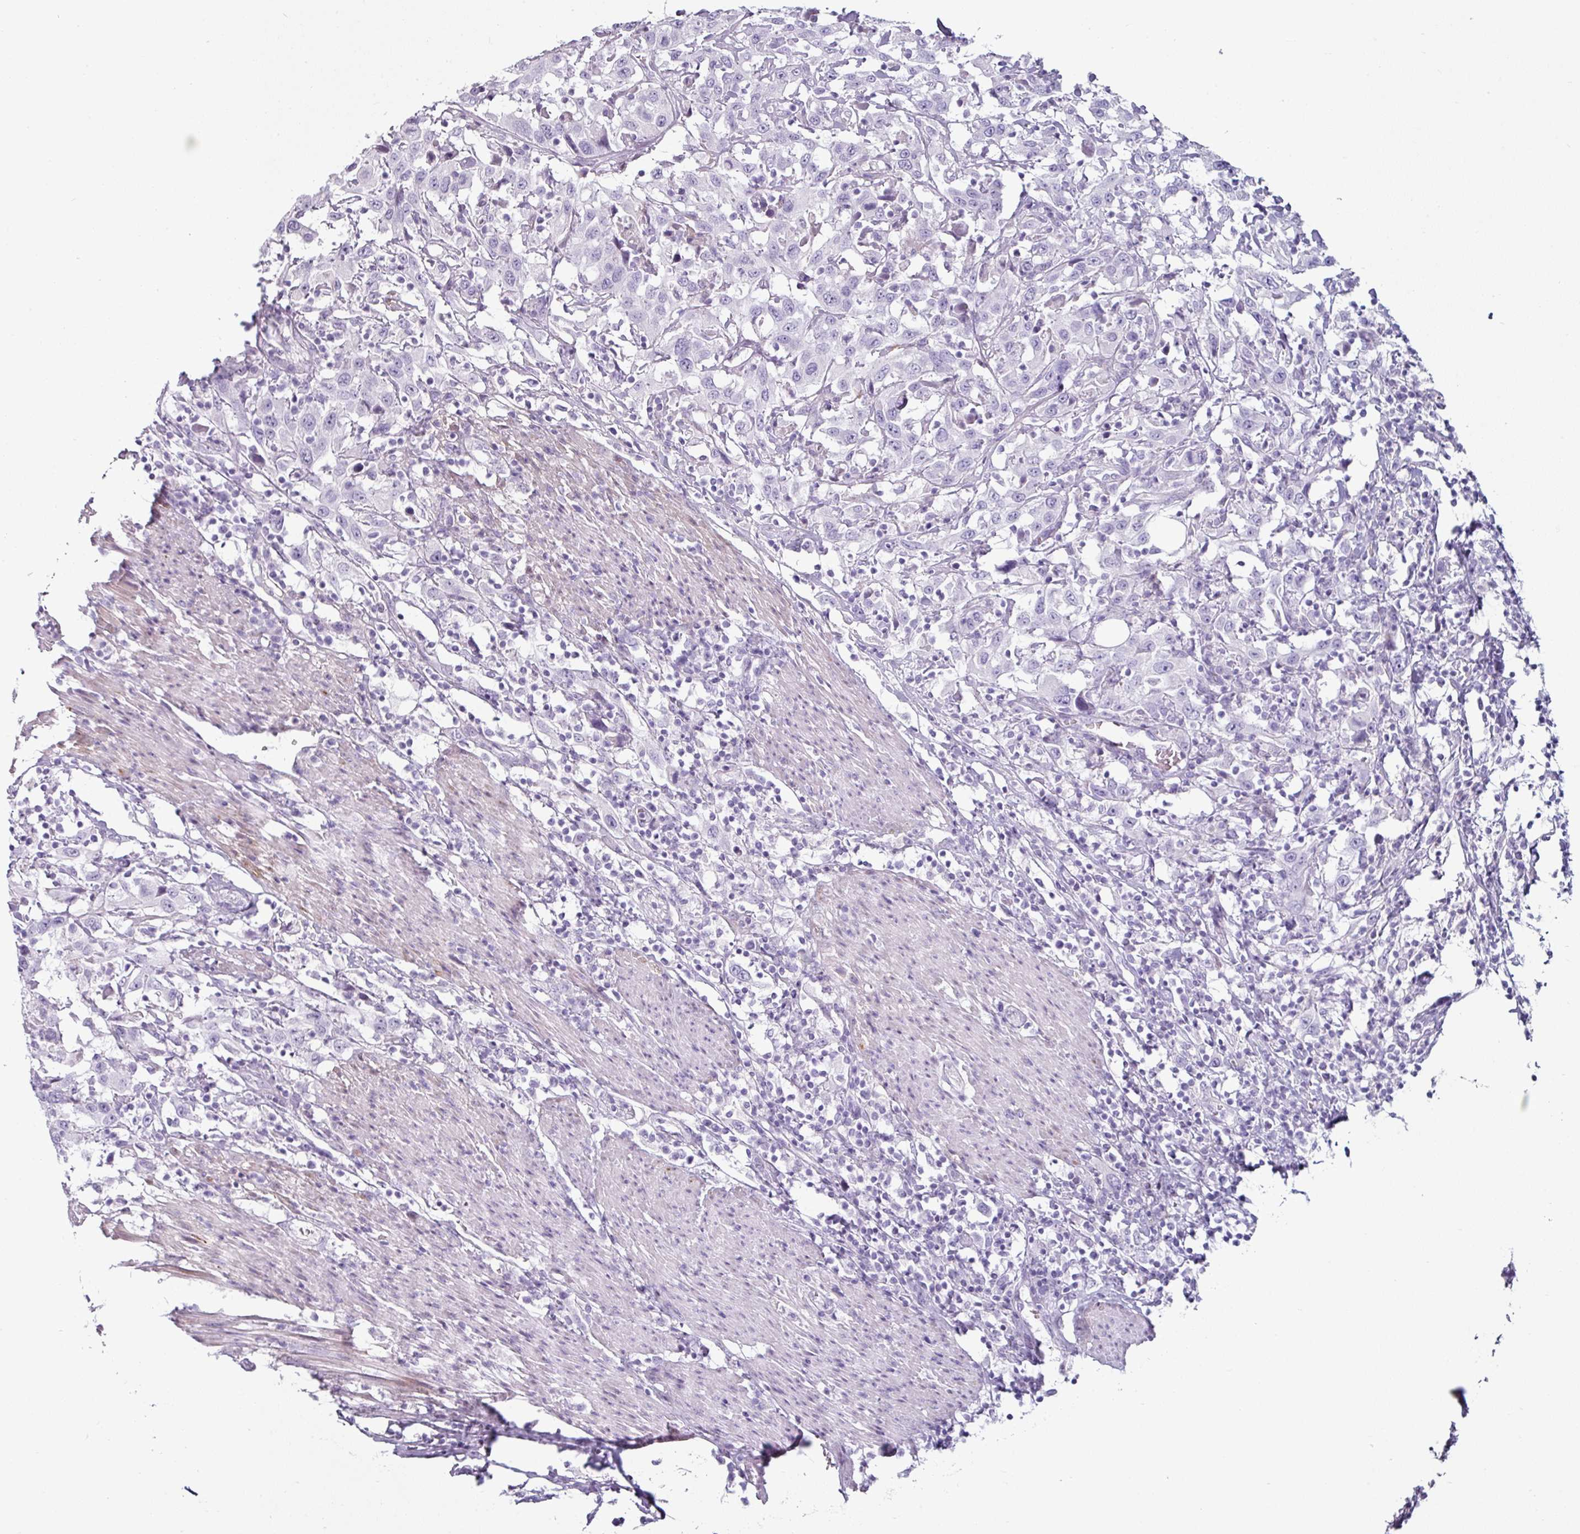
{"staining": {"intensity": "negative", "quantity": "none", "location": "none"}, "tissue": "urothelial cancer", "cell_type": "Tumor cells", "image_type": "cancer", "snomed": [{"axis": "morphology", "description": "Urothelial carcinoma, High grade"}, {"axis": "topography", "description": "Urinary bladder"}], "caption": "Protein analysis of high-grade urothelial carcinoma shows no significant staining in tumor cells.", "gene": "CLCA1", "patient": {"sex": "male", "age": 61}}